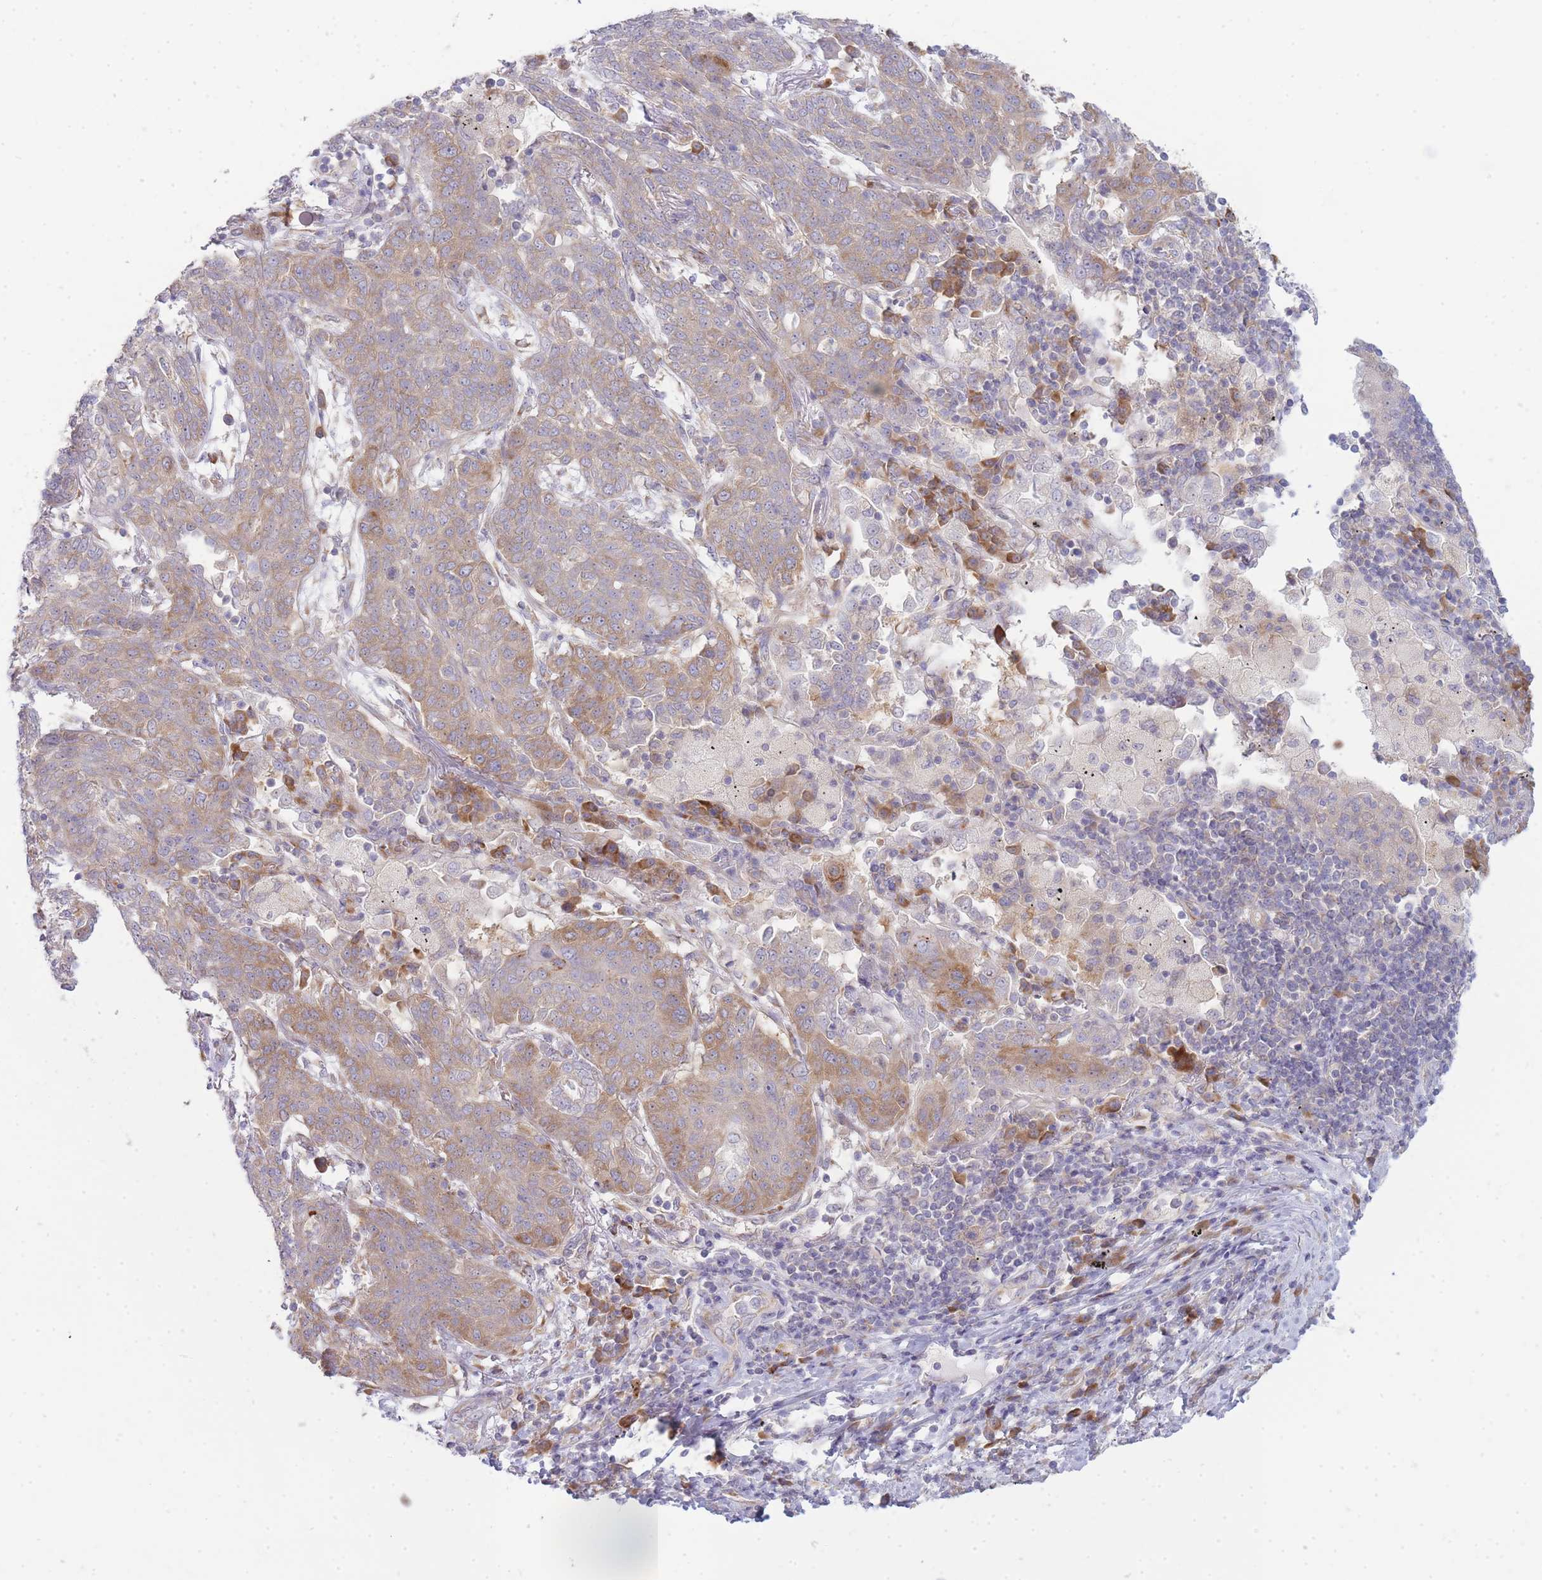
{"staining": {"intensity": "moderate", "quantity": "25%-75%", "location": "cytoplasmic/membranous"}, "tissue": "lung cancer", "cell_type": "Tumor cells", "image_type": "cancer", "snomed": [{"axis": "morphology", "description": "Squamous cell carcinoma, NOS"}, {"axis": "topography", "description": "Lung"}], "caption": "Immunohistochemistry (IHC) micrograph of lung cancer stained for a protein (brown), which displays medium levels of moderate cytoplasmic/membranous expression in approximately 25%-75% of tumor cells.", "gene": "OR5L2", "patient": {"sex": "female", "age": 70}}